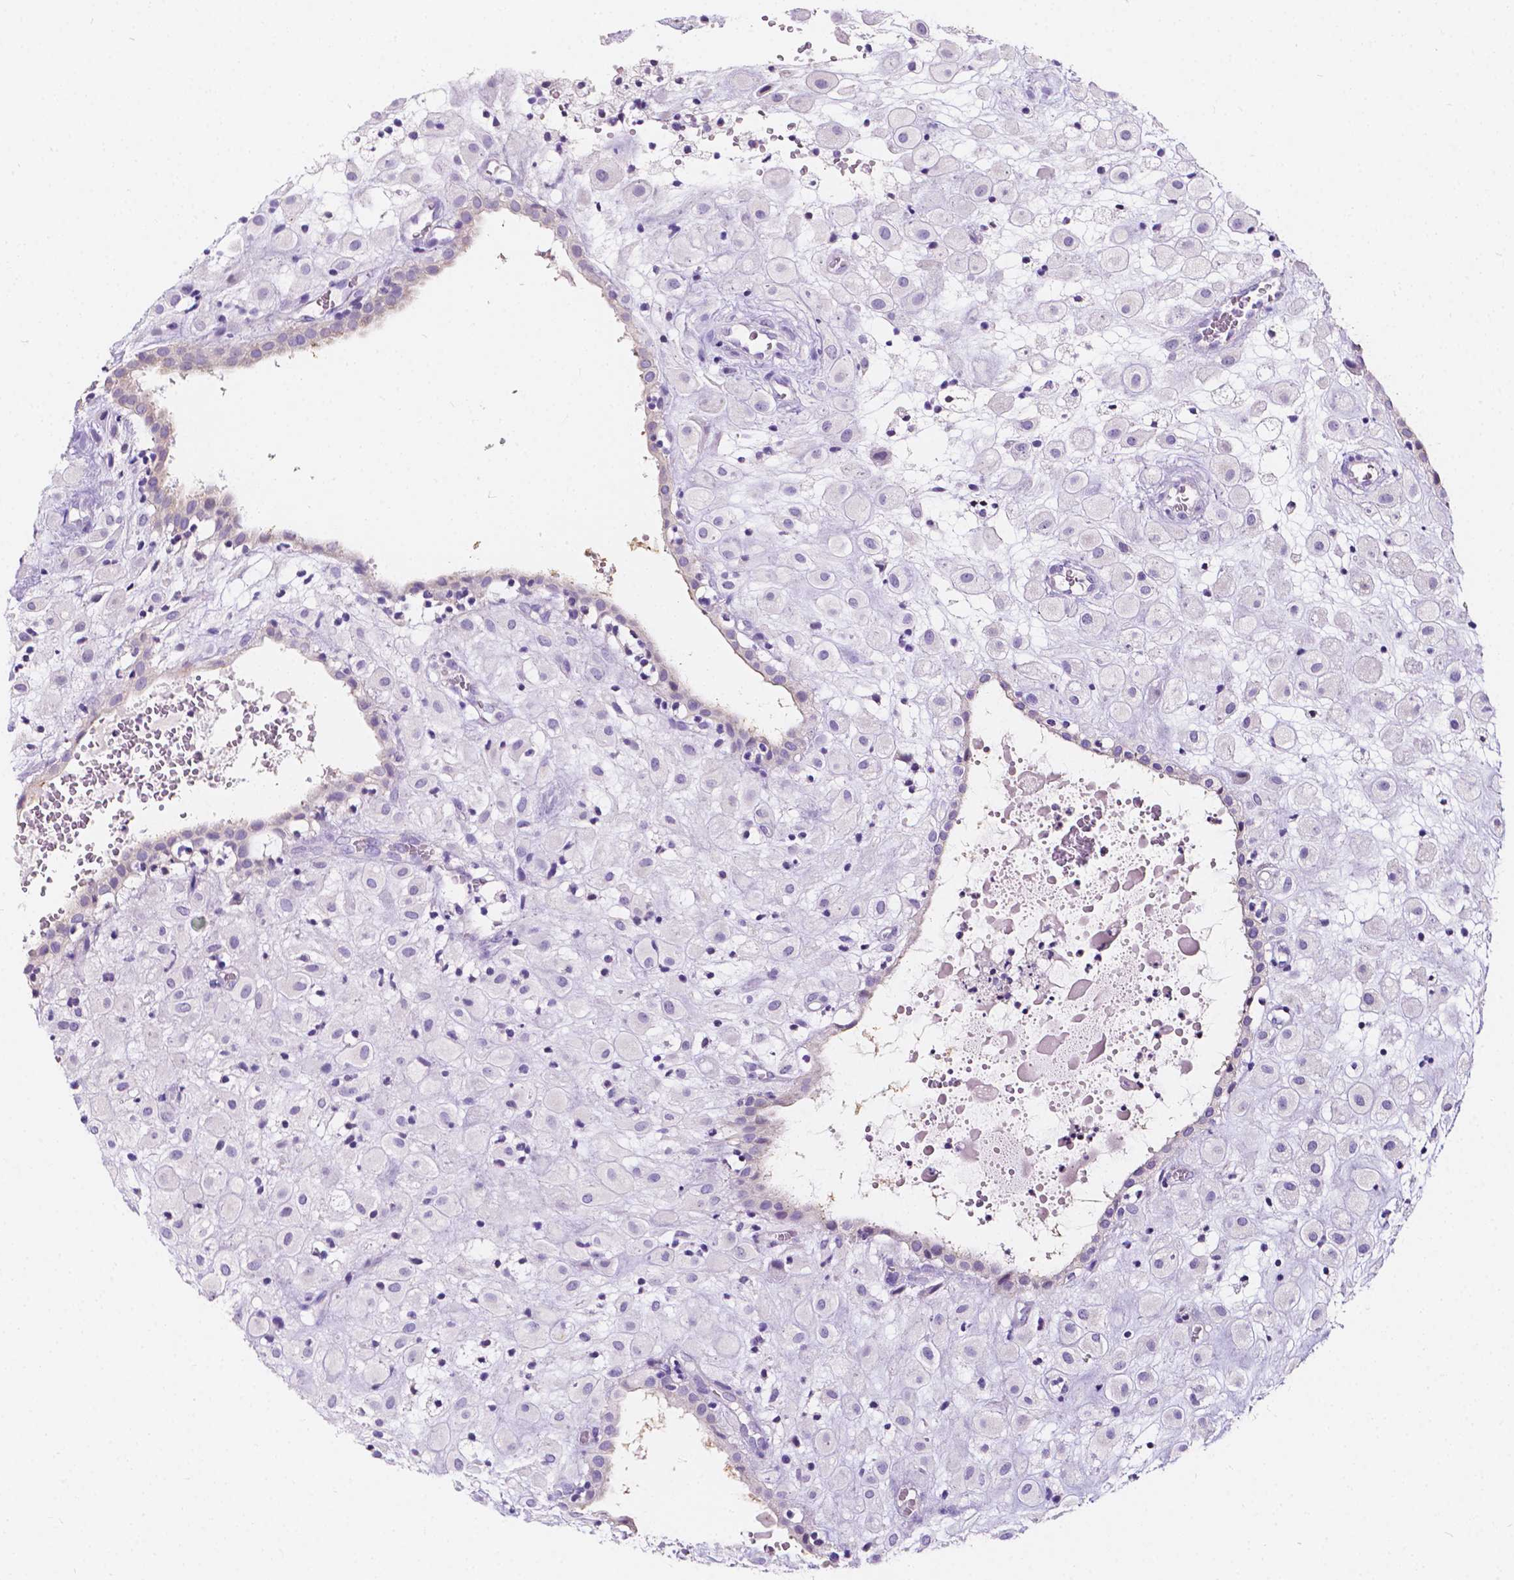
{"staining": {"intensity": "negative", "quantity": "none", "location": "none"}, "tissue": "placenta", "cell_type": "Decidual cells", "image_type": "normal", "snomed": [{"axis": "morphology", "description": "Normal tissue, NOS"}, {"axis": "topography", "description": "Placenta"}], "caption": "DAB (3,3'-diaminobenzidine) immunohistochemical staining of unremarkable human placenta demonstrates no significant staining in decidual cells. The staining is performed using DAB brown chromogen with nuclei counter-stained in using hematoxylin.", "gene": "CLSTN2", "patient": {"sex": "female", "age": 24}}